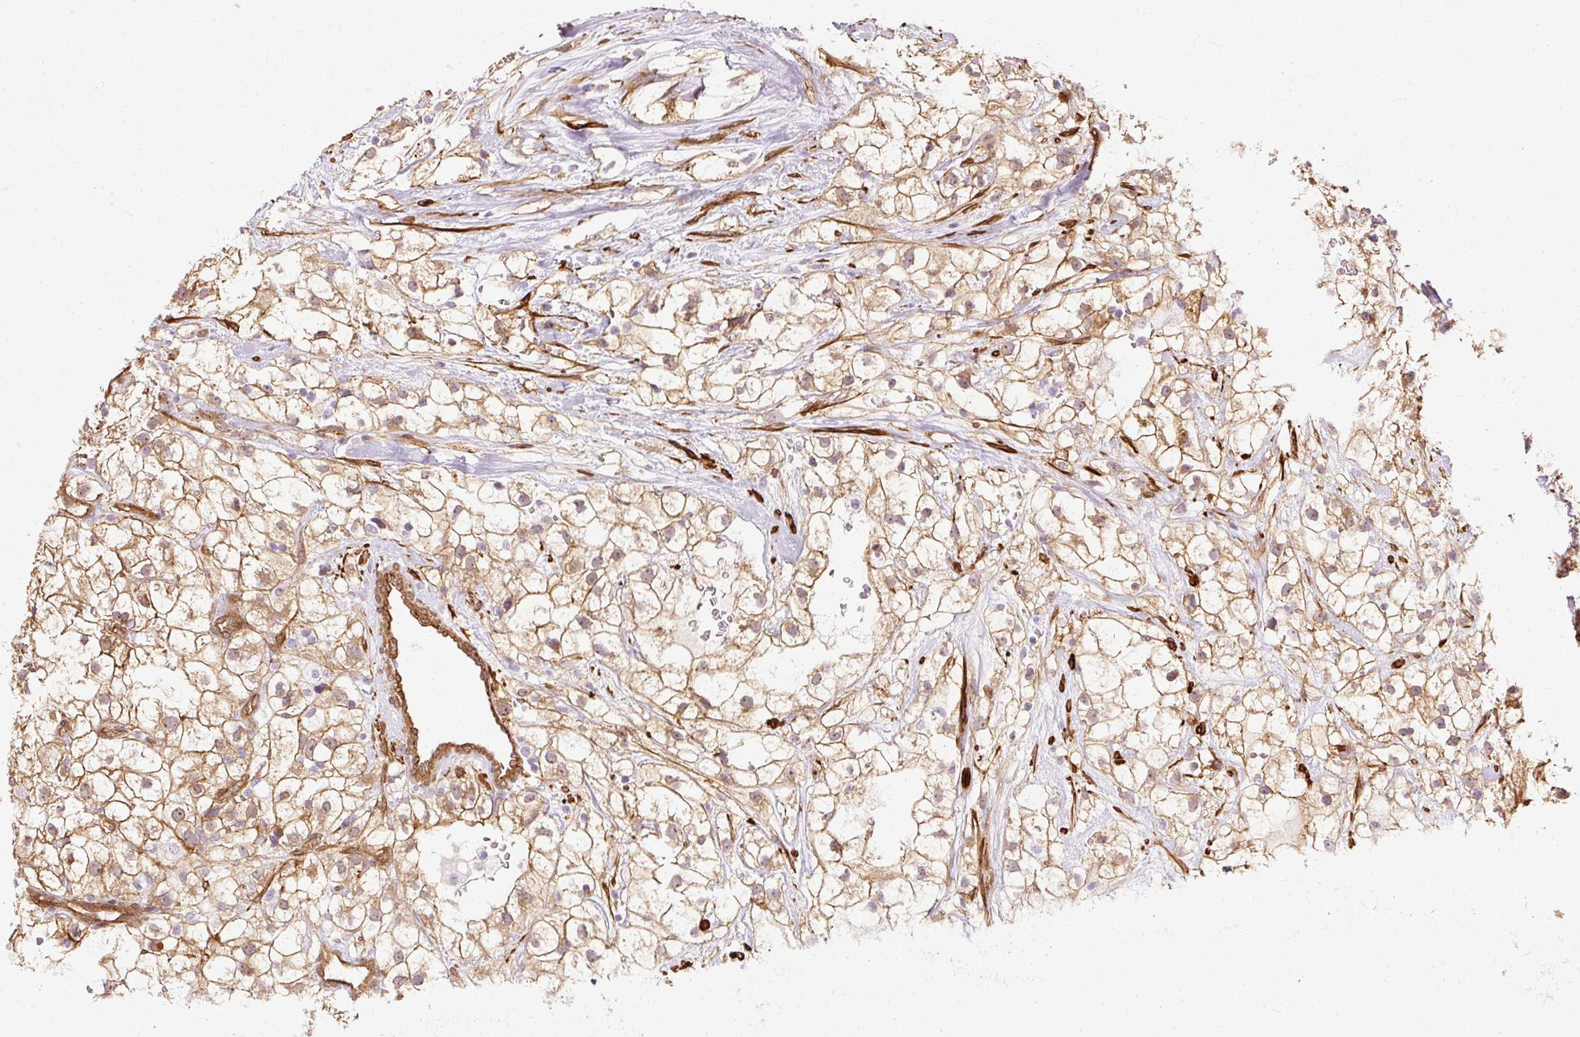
{"staining": {"intensity": "moderate", "quantity": ">75%", "location": "cytoplasmic/membranous"}, "tissue": "renal cancer", "cell_type": "Tumor cells", "image_type": "cancer", "snomed": [{"axis": "morphology", "description": "Adenocarcinoma, NOS"}, {"axis": "topography", "description": "Kidney"}], "caption": "Immunohistochemical staining of human renal adenocarcinoma reveals medium levels of moderate cytoplasmic/membranous expression in approximately >75% of tumor cells.", "gene": "CNN3", "patient": {"sex": "male", "age": 59}}